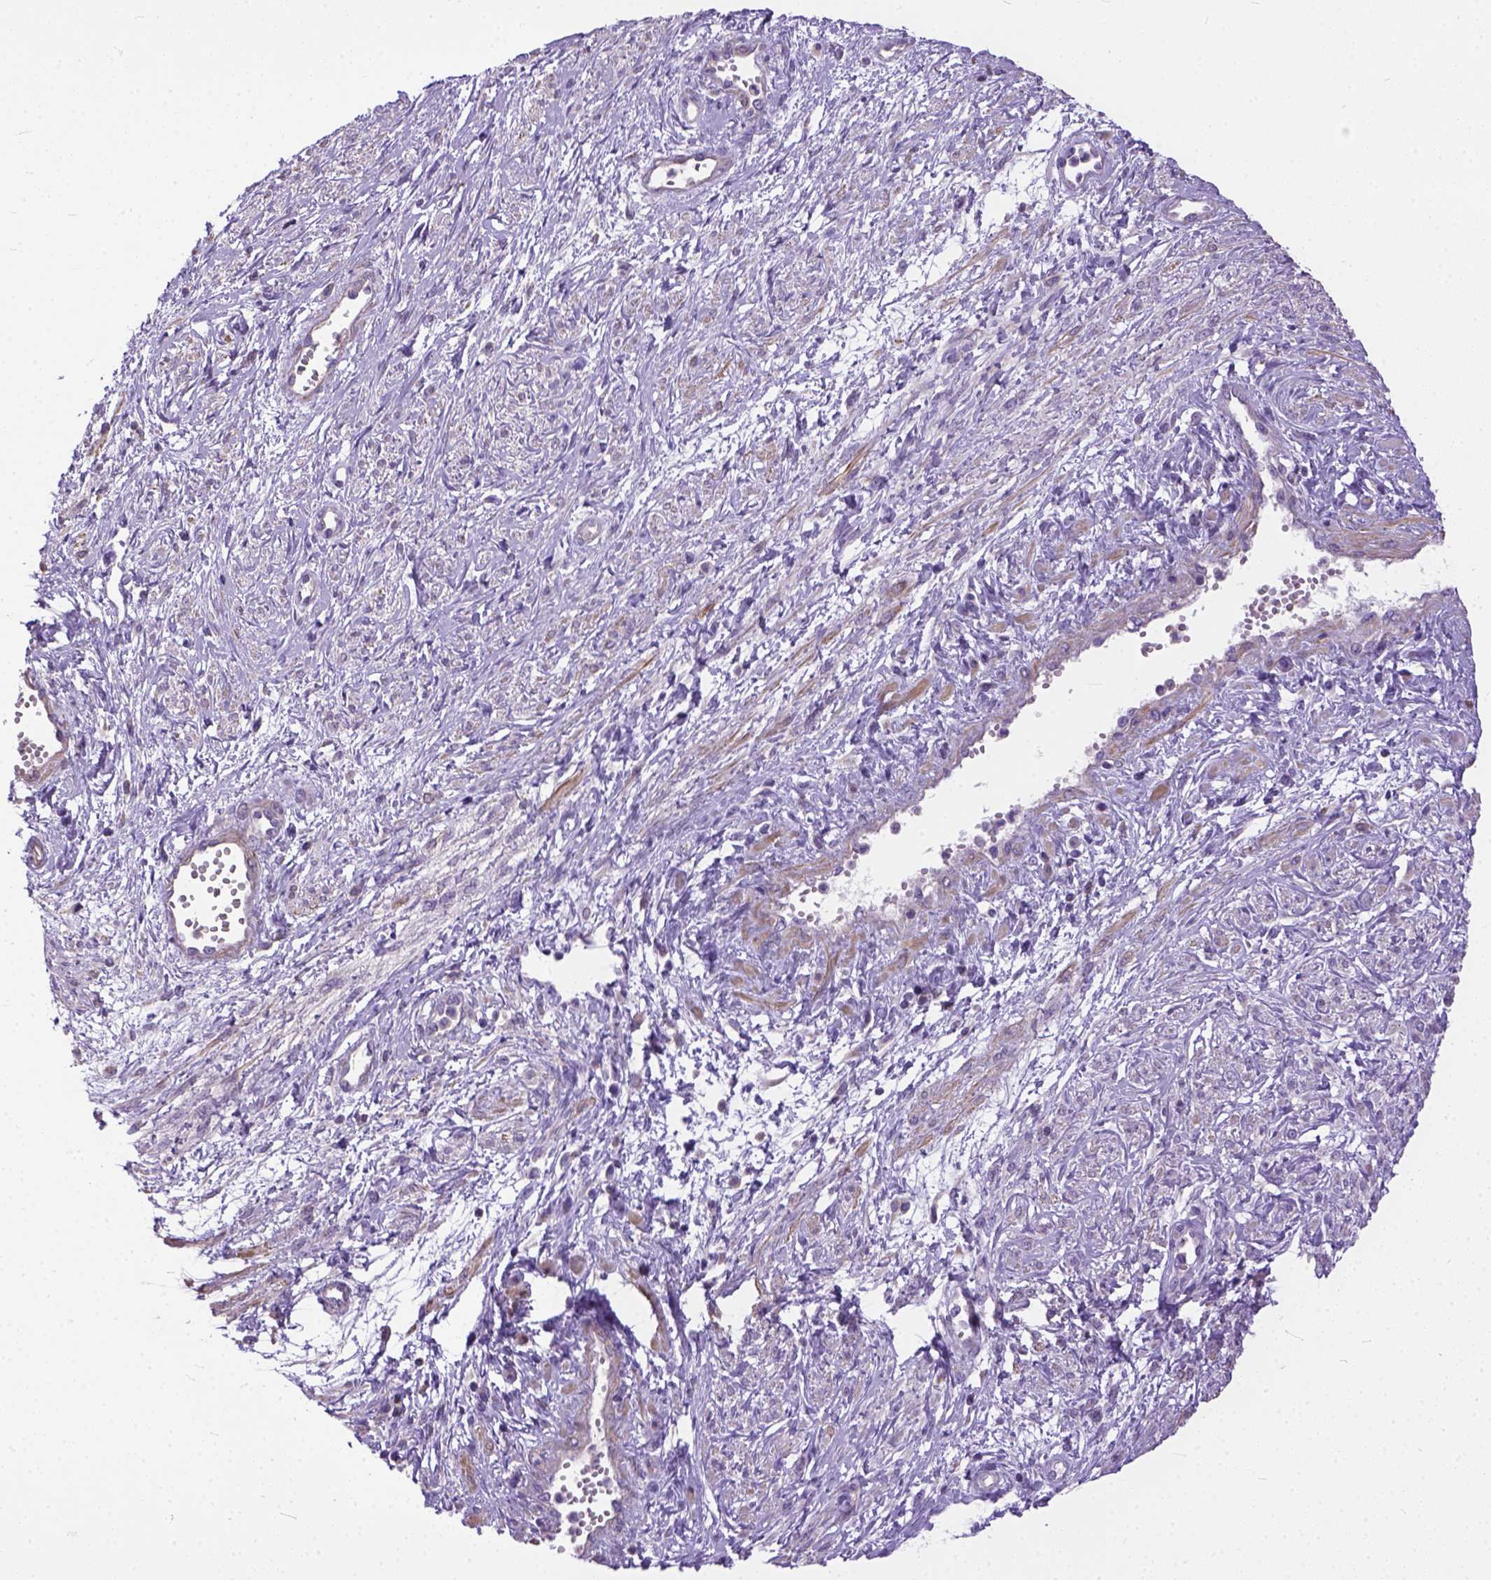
{"staining": {"intensity": "negative", "quantity": "none", "location": "none"}, "tissue": "cervical cancer", "cell_type": "Tumor cells", "image_type": "cancer", "snomed": [{"axis": "morphology", "description": "Squamous cell carcinoma, NOS"}, {"axis": "topography", "description": "Cervix"}], "caption": "A photomicrograph of cervical cancer stained for a protein exhibits no brown staining in tumor cells.", "gene": "BANF2", "patient": {"sex": "female", "age": 34}}